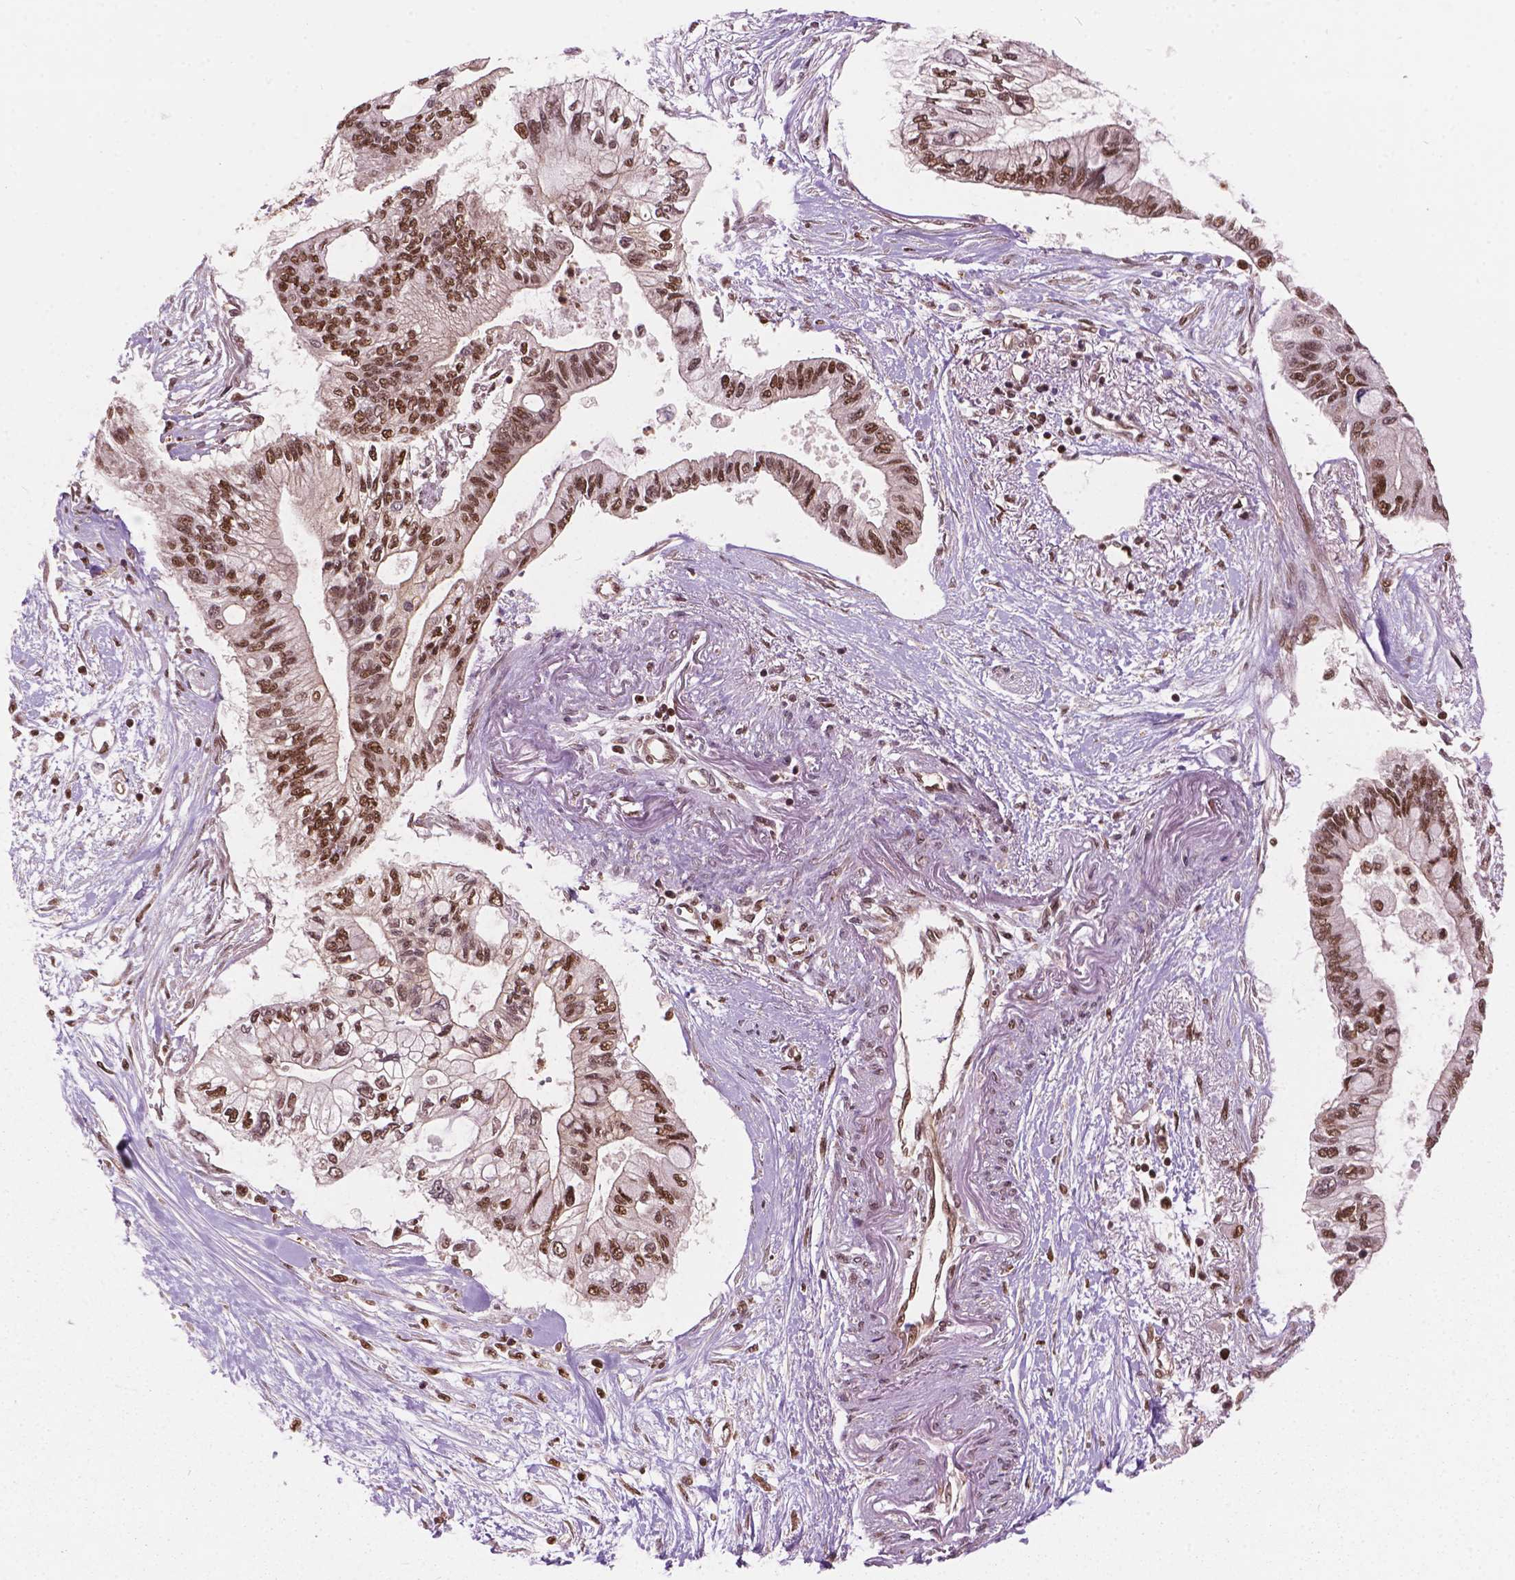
{"staining": {"intensity": "moderate", "quantity": ">75%", "location": "nuclear"}, "tissue": "pancreatic cancer", "cell_type": "Tumor cells", "image_type": "cancer", "snomed": [{"axis": "morphology", "description": "Adenocarcinoma, NOS"}, {"axis": "topography", "description": "Pancreas"}], "caption": "Human pancreatic adenocarcinoma stained for a protein (brown) shows moderate nuclear positive positivity in about >75% of tumor cells.", "gene": "ANP32B", "patient": {"sex": "female", "age": 77}}